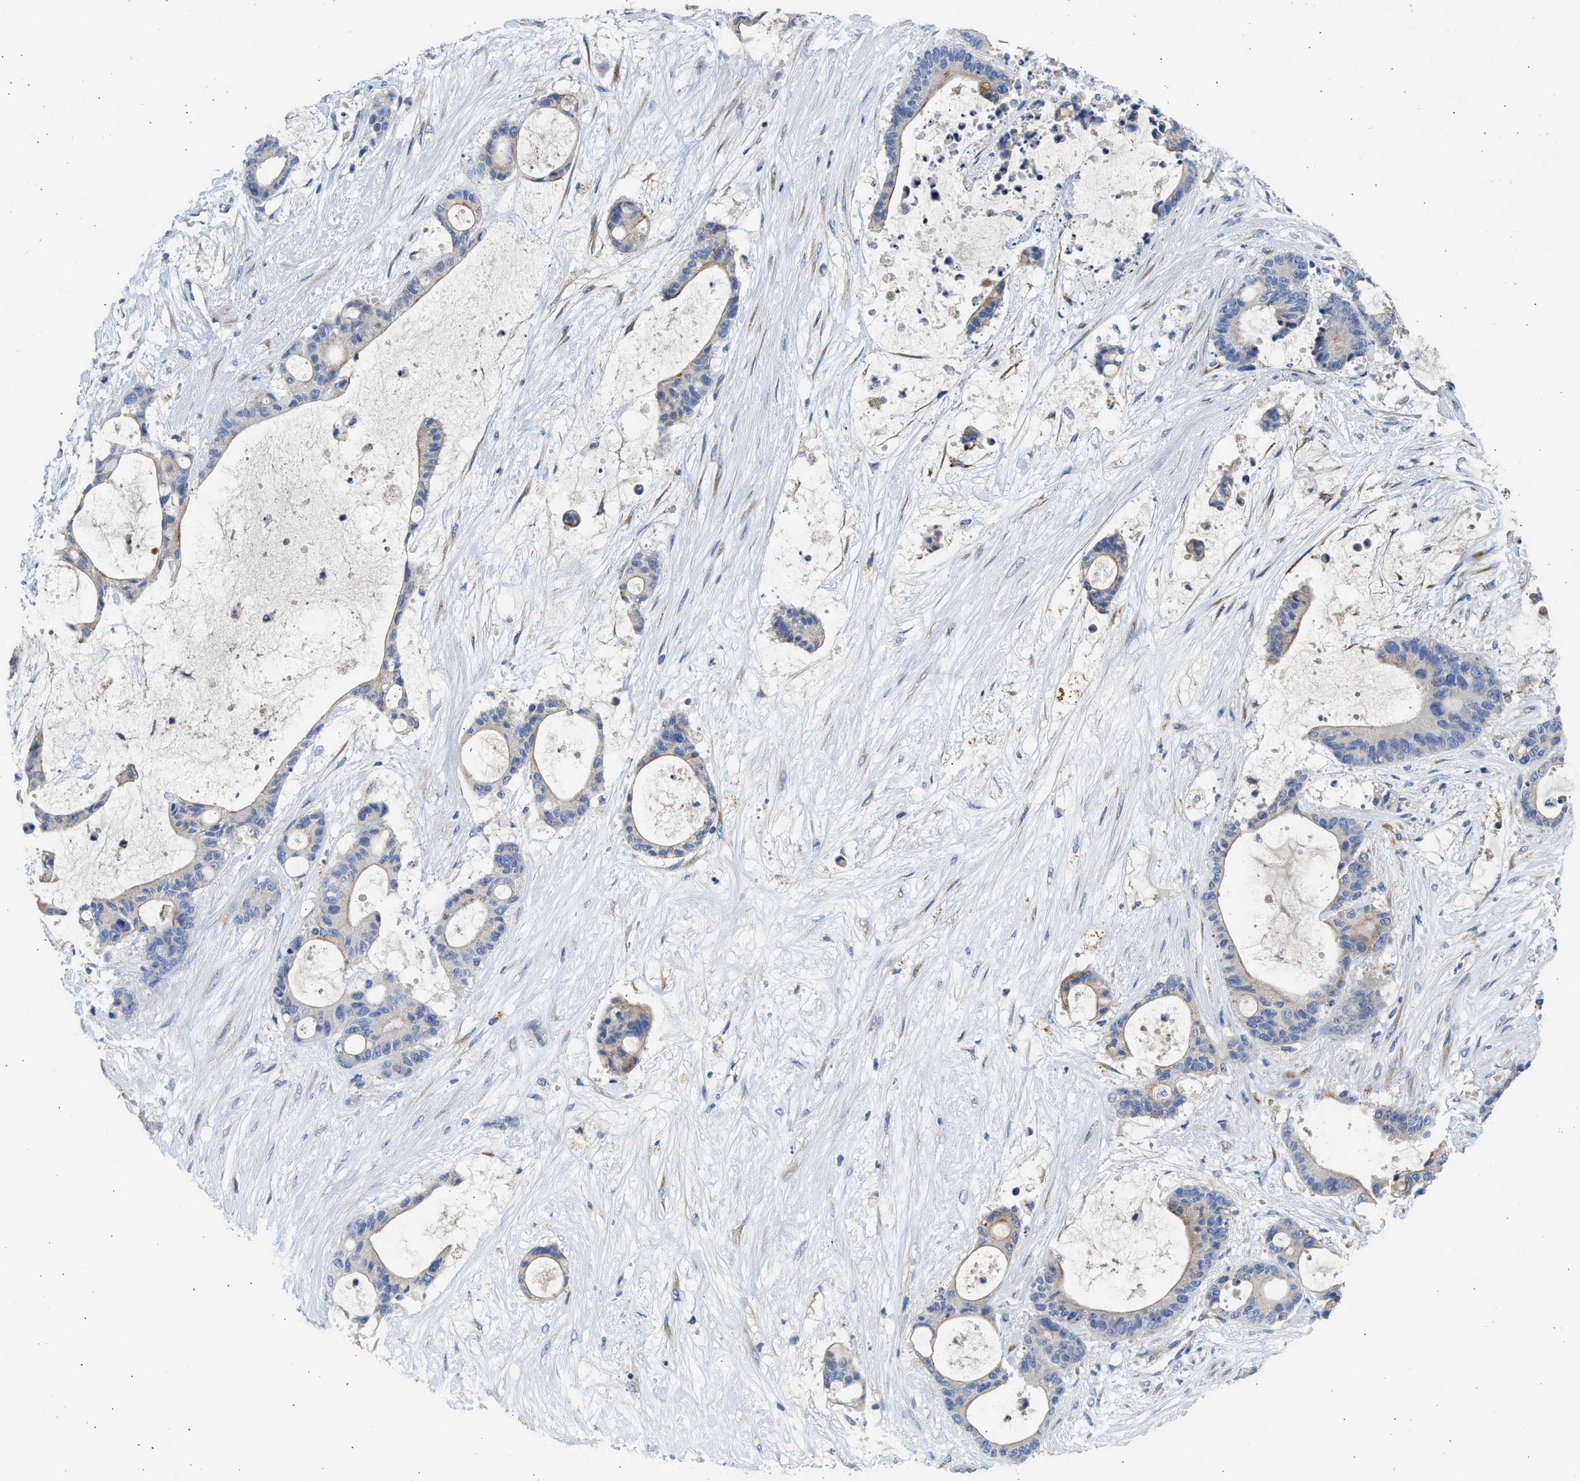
{"staining": {"intensity": "moderate", "quantity": "25%-75%", "location": "cytoplasmic/membranous"}, "tissue": "liver cancer", "cell_type": "Tumor cells", "image_type": "cancer", "snomed": [{"axis": "morphology", "description": "Cholangiocarcinoma"}, {"axis": "topography", "description": "Liver"}], "caption": "A high-resolution histopathology image shows IHC staining of liver cancer, which exhibits moderate cytoplasmic/membranous positivity in approximately 25%-75% of tumor cells. Using DAB (brown) and hematoxylin (blue) stains, captured at high magnification using brightfield microscopy.", "gene": "CSRNP2", "patient": {"sex": "female", "age": 73}}